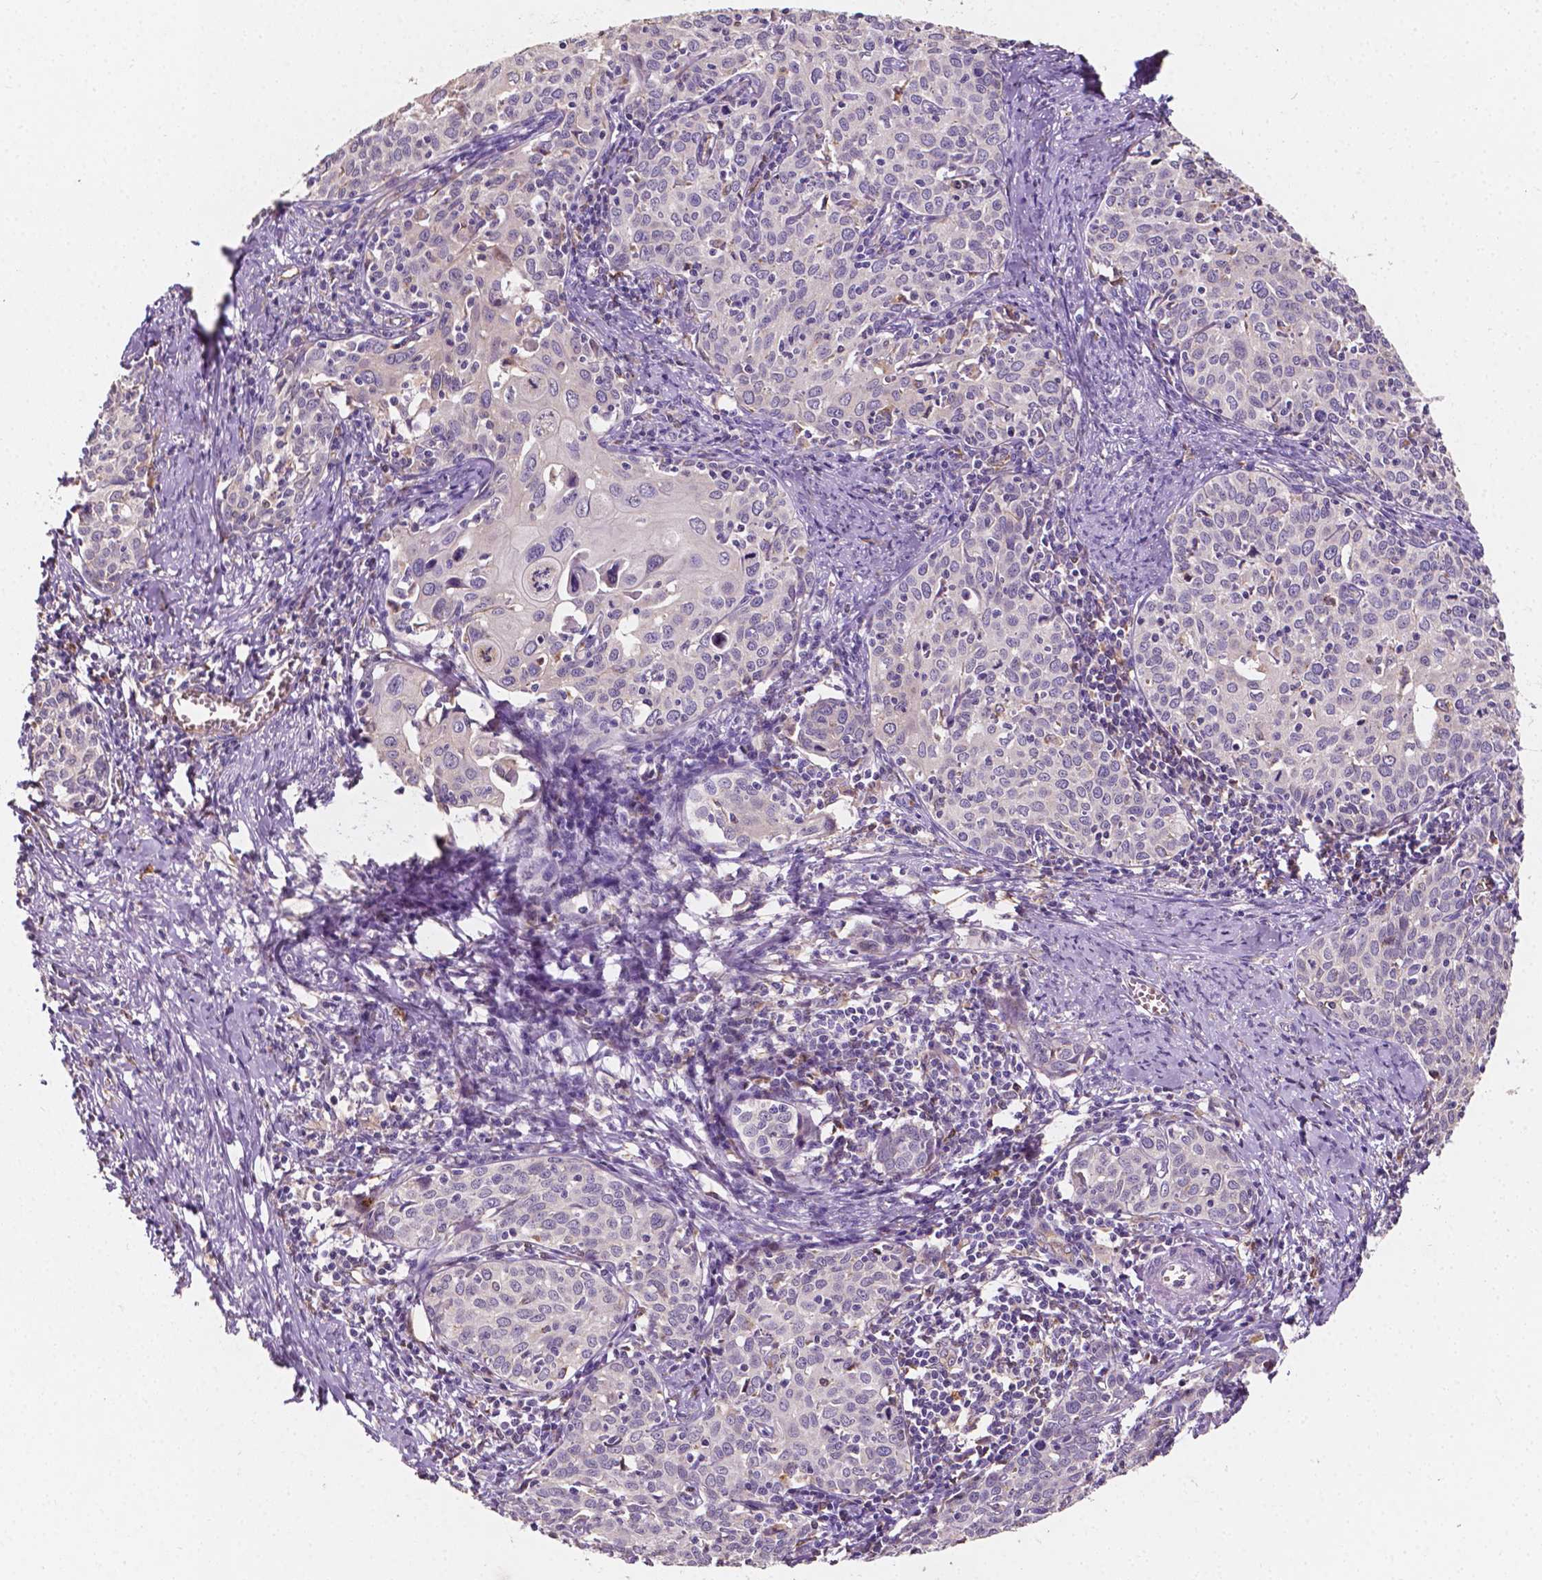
{"staining": {"intensity": "negative", "quantity": "none", "location": "none"}, "tissue": "cervical cancer", "cell_type": "Tumor cells", "image_type": "cancer", "snomed": [{"axis": "morphology", "description": "Squamous cell carcinoma, NOS"}, {"axis": "topography", "description": "Cervix"}], "caption": "A high-resolution photomicrograph shows immunohistochemistry (IHC) staining of cervical squamous cell carcinoma, which reveals no significant staining in tumor cells.", "gene": "SLC22A4", "patient": {"sex": "female", "age": 62}}